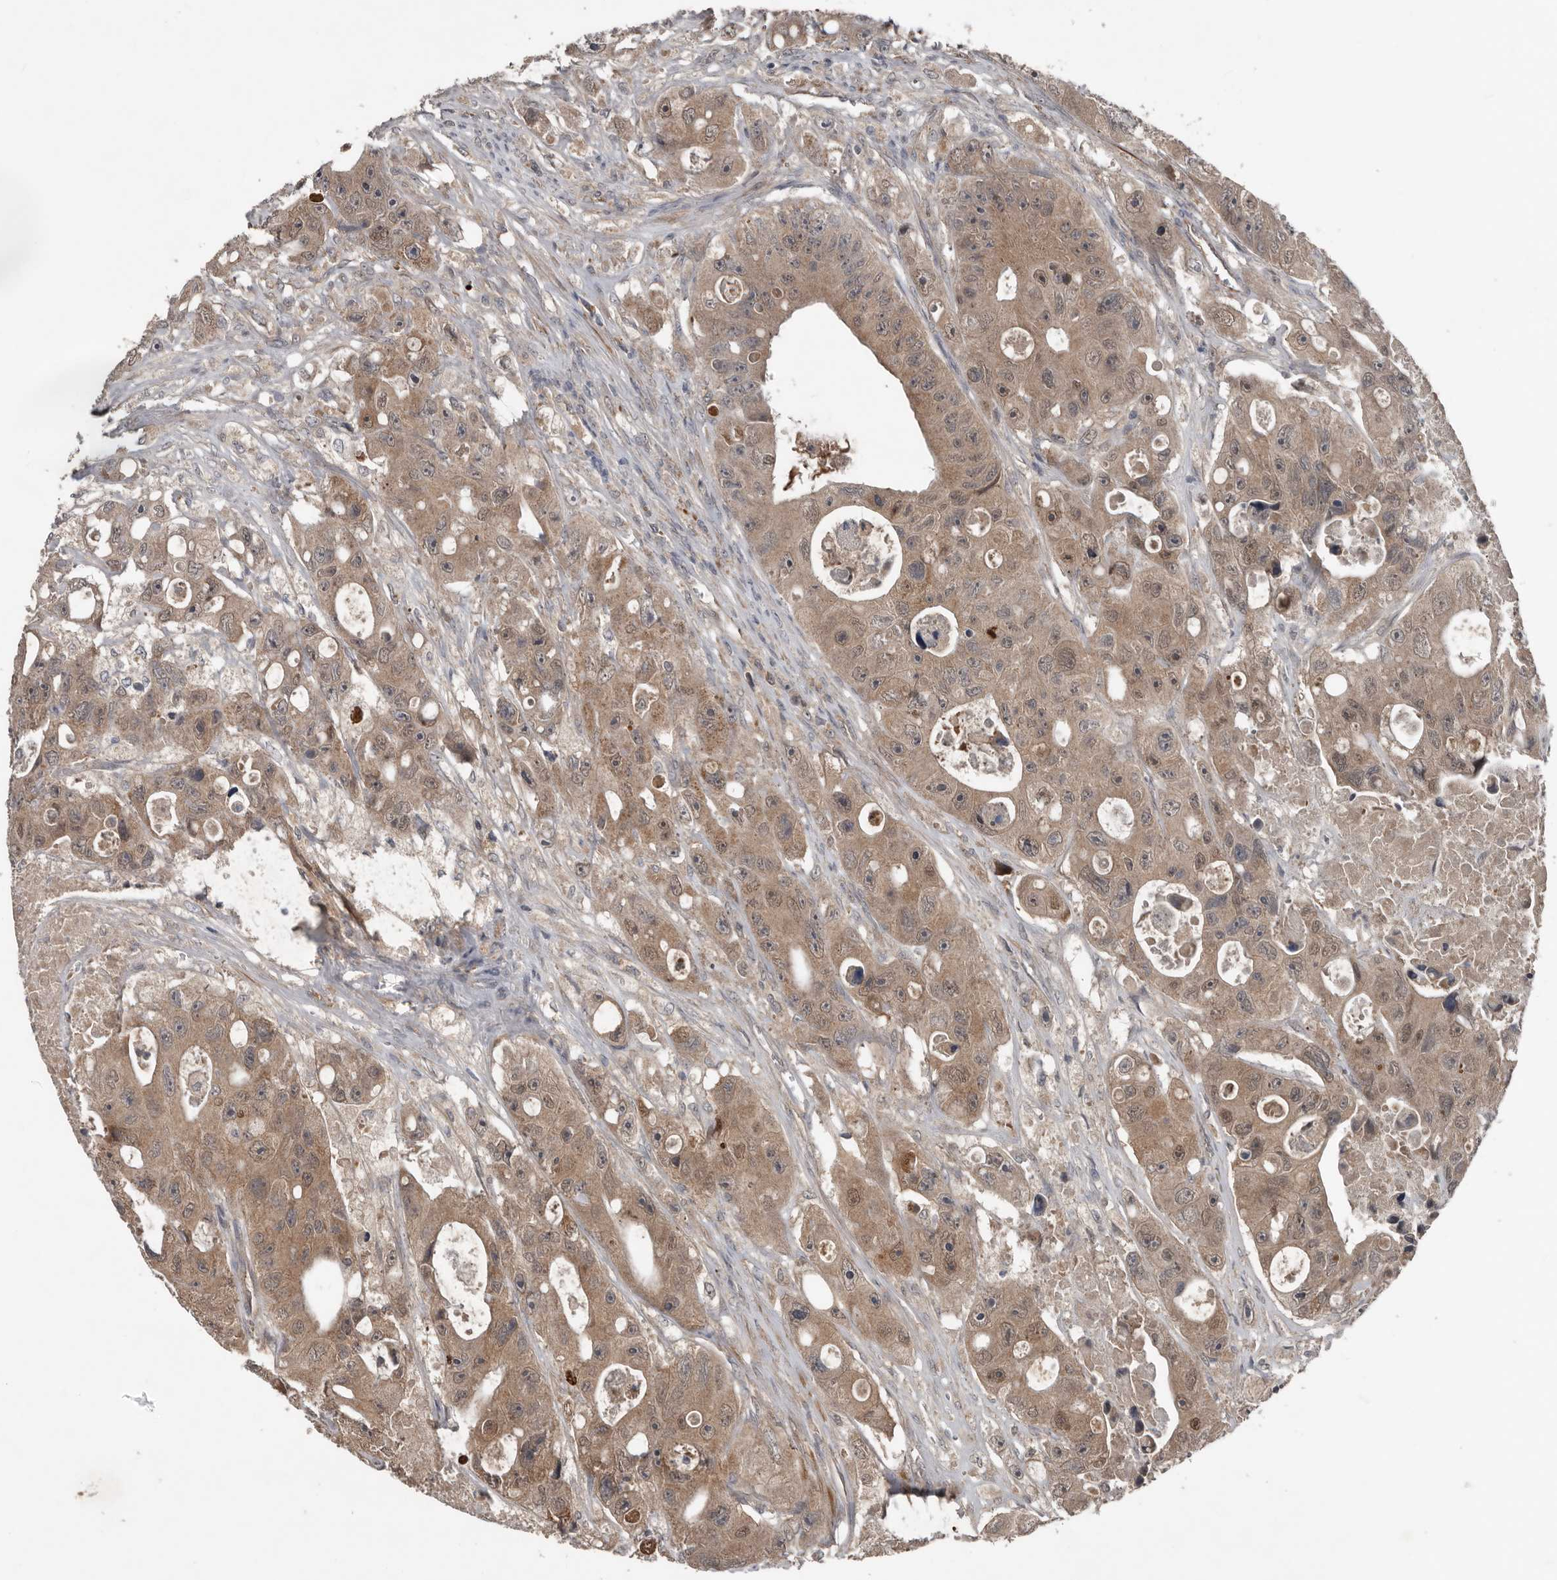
{"staining": {"intensity": "weak", "quantity": ">75%", "location": "cytoplasmic/membranous,nuclear"}, "tissue": "colorectal cancer", "cell_type": "Tumor cells", "image_type": "cancer", "snomed": [{"axis": "morphology", "description": "Adenocarcinoma, NOS"}, {"axis": "topography", "description": "Colon"}], "caption": "Protein expression by immunohistochemistry displays weak cytoplasmic/membranous and nuclear positivity in about >75% of tumor cells in colorectal cancer.", "gene": "DNAJB4", "patient": {"sex": "female", "age": 46}}